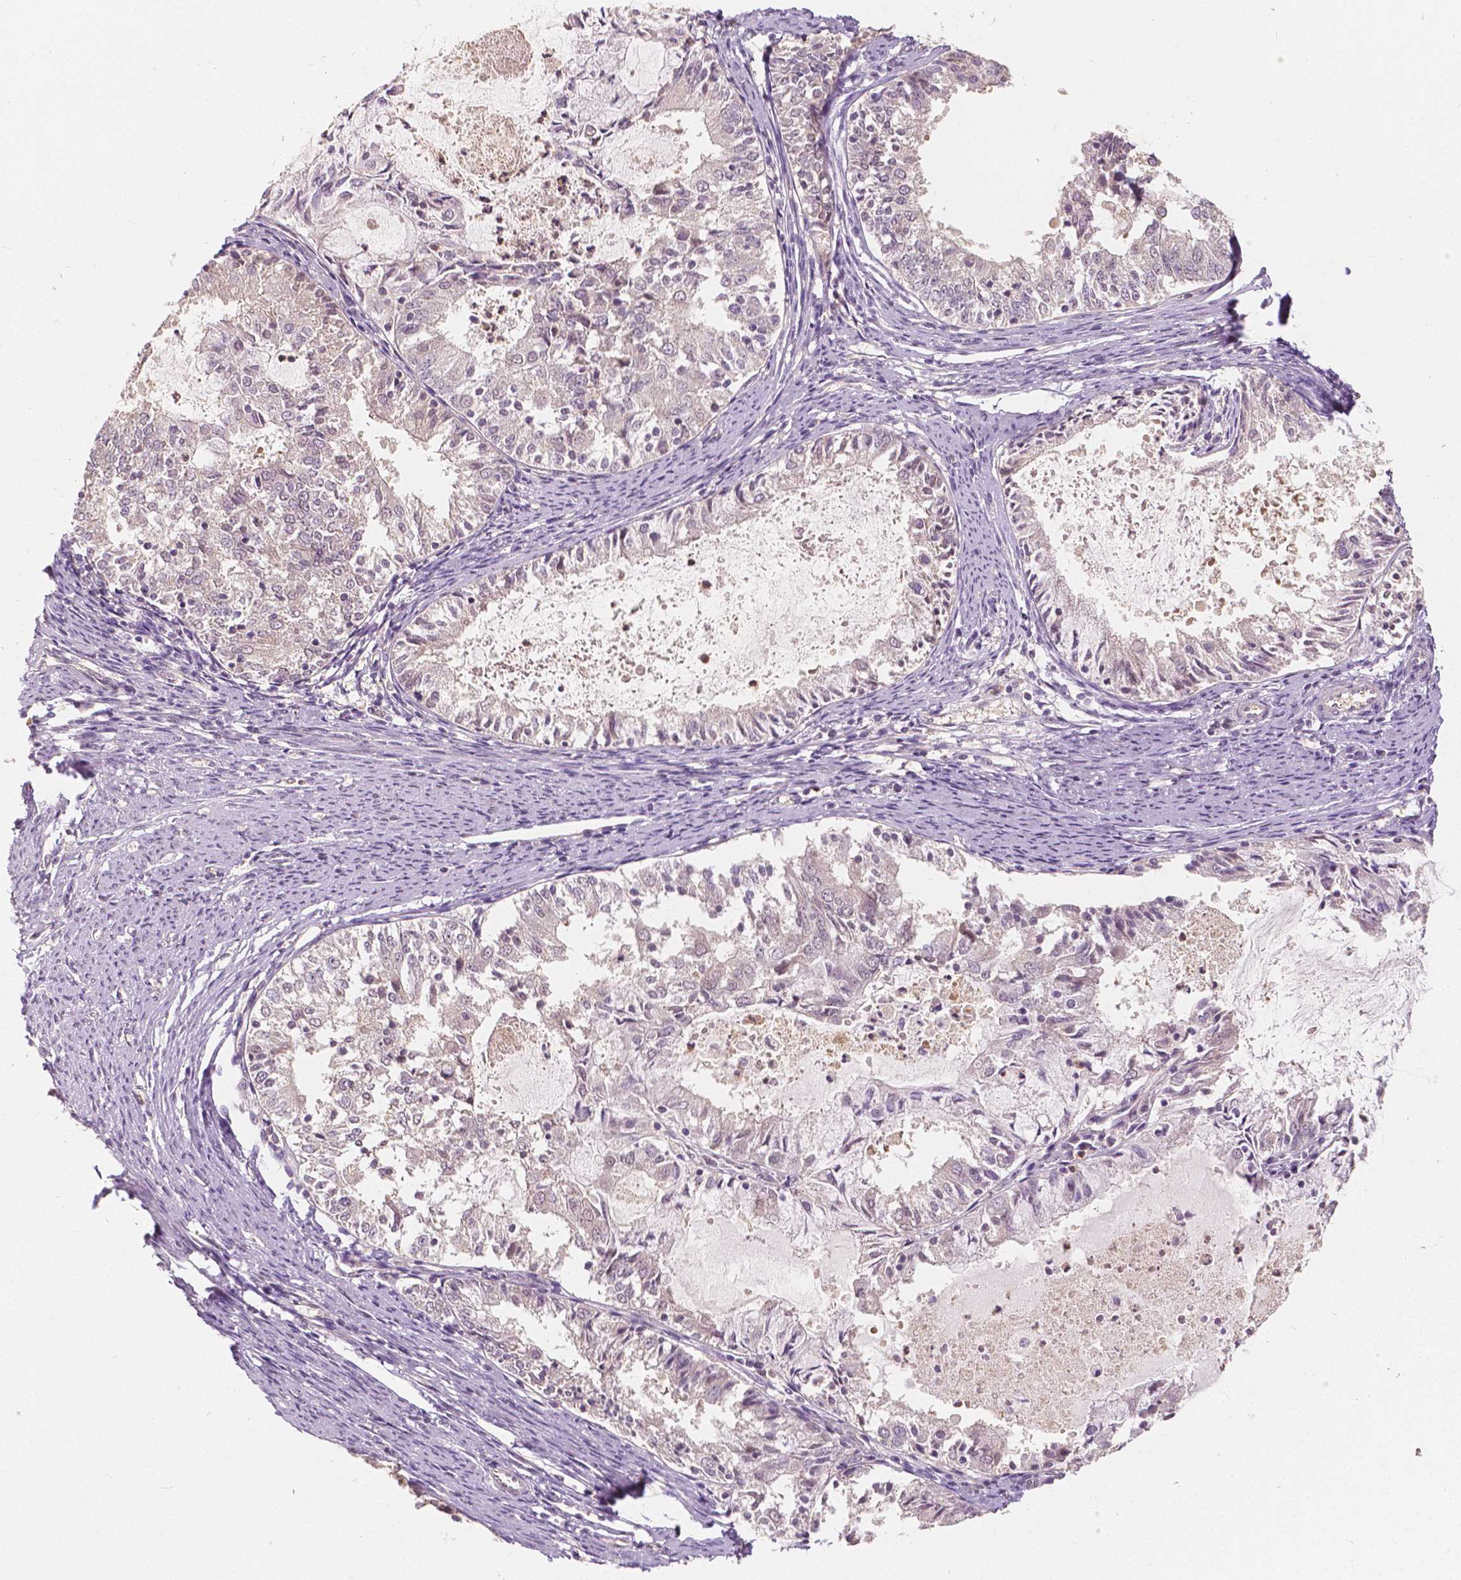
{"staining": {"intensity": "negative", "quantity": "none", "location": "none"}, "tissue": "endometrial cancer", "cell_type": "Tumor cells", "image_type": "cancer", "snomed": [{"axis": "morphology", "description": "Adenocarcinoma, NOS"}, {"axis": "topography", "description": "Endometrium"}], "caption": "Endometrial cancer (adenocarcinoma) was stained to show a protein in brown. There is no significant expression in tumor cells. The staining was performed using DAB (3,3'-diaminobenzidine) to visualize the protein expression in brown, while the nuclei were stained in blue with hematoxylin (Magnification: 20x).", "gene": "NAPRT", "patient": {"sex": "female", "age": 57}}